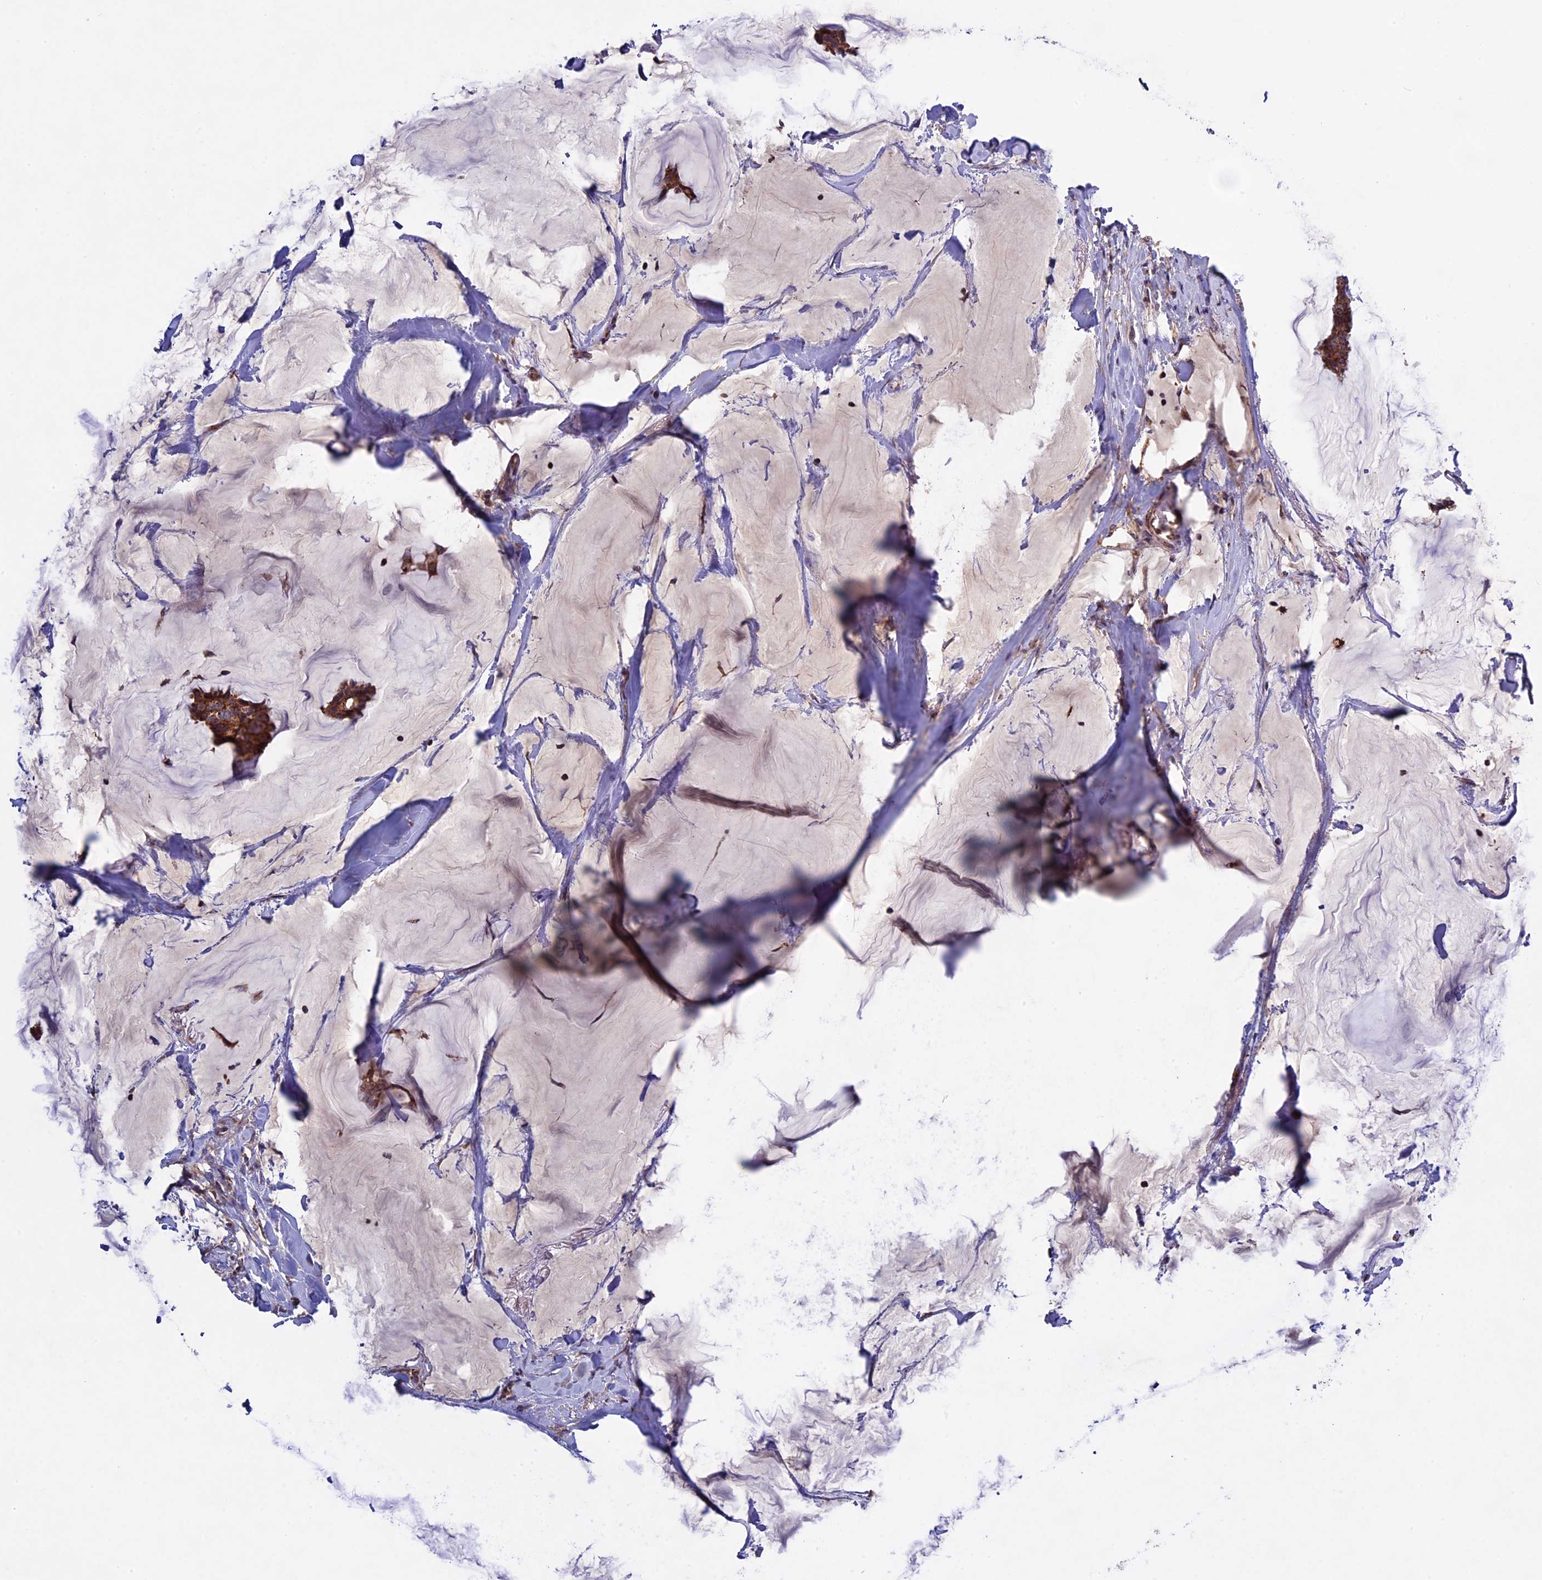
{"staining": {"intensity": "moderate", "quantity": "25%-75%", "location": "cytoplasmic/membranous"}, "tissue": "breast cancer", "cell_type": "Tumor cells", "image_type": "cancer", "snomed": [{"axis": "morphology", "description": "Duct carcinoma"}, {"axis": "topography", "description": "Breast"}], "caption": "Breast cancer stained with a protein marker shows moderate staining in tumor cells.", "gene": "RNF17", "patient": {"sex": "female", "age": 93}}